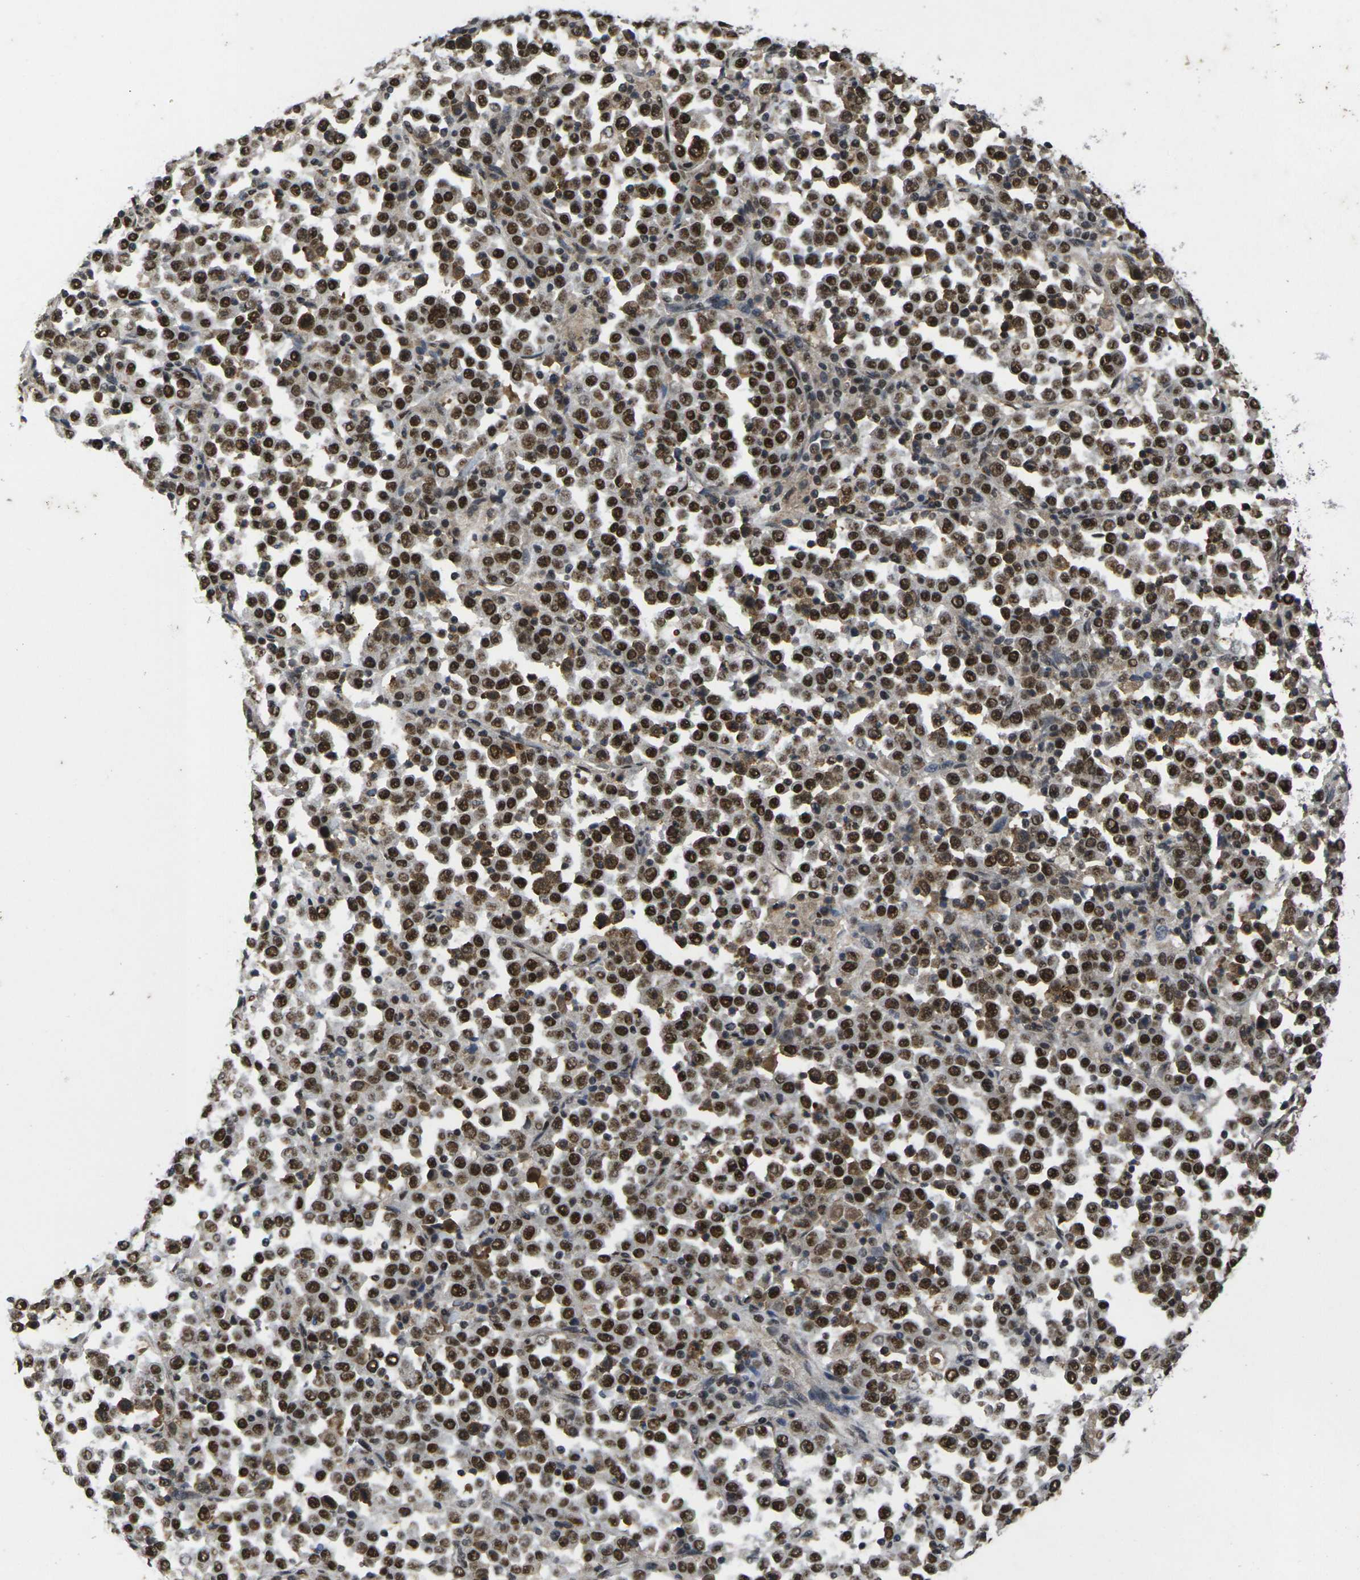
{"staining": {"intensity": "strong", "quantity": ">75%", "location": "nuclear"}, "tissue": "stomach cancer", "cell_type": "Tumor cells", "image_type": "cancer", "snomed": [{"axis": "morphology", "description": "Normal tissue, NOS"}, {"axis": "morphology", "description": "Adenocarcinoma, NOS"}, {"axis": "topography", "description": "Stomach, upper"}, {"axis": "topography", "description": "Stomach"}], "caption": "Adenocarcinoma (stomach) was stained to show a protein in brown. There is high levels of strong nuclear staining in approximately >75% of tumor cells.", "gene": "GTF2E1", "patient": {"sex": "male", "age": 59}}